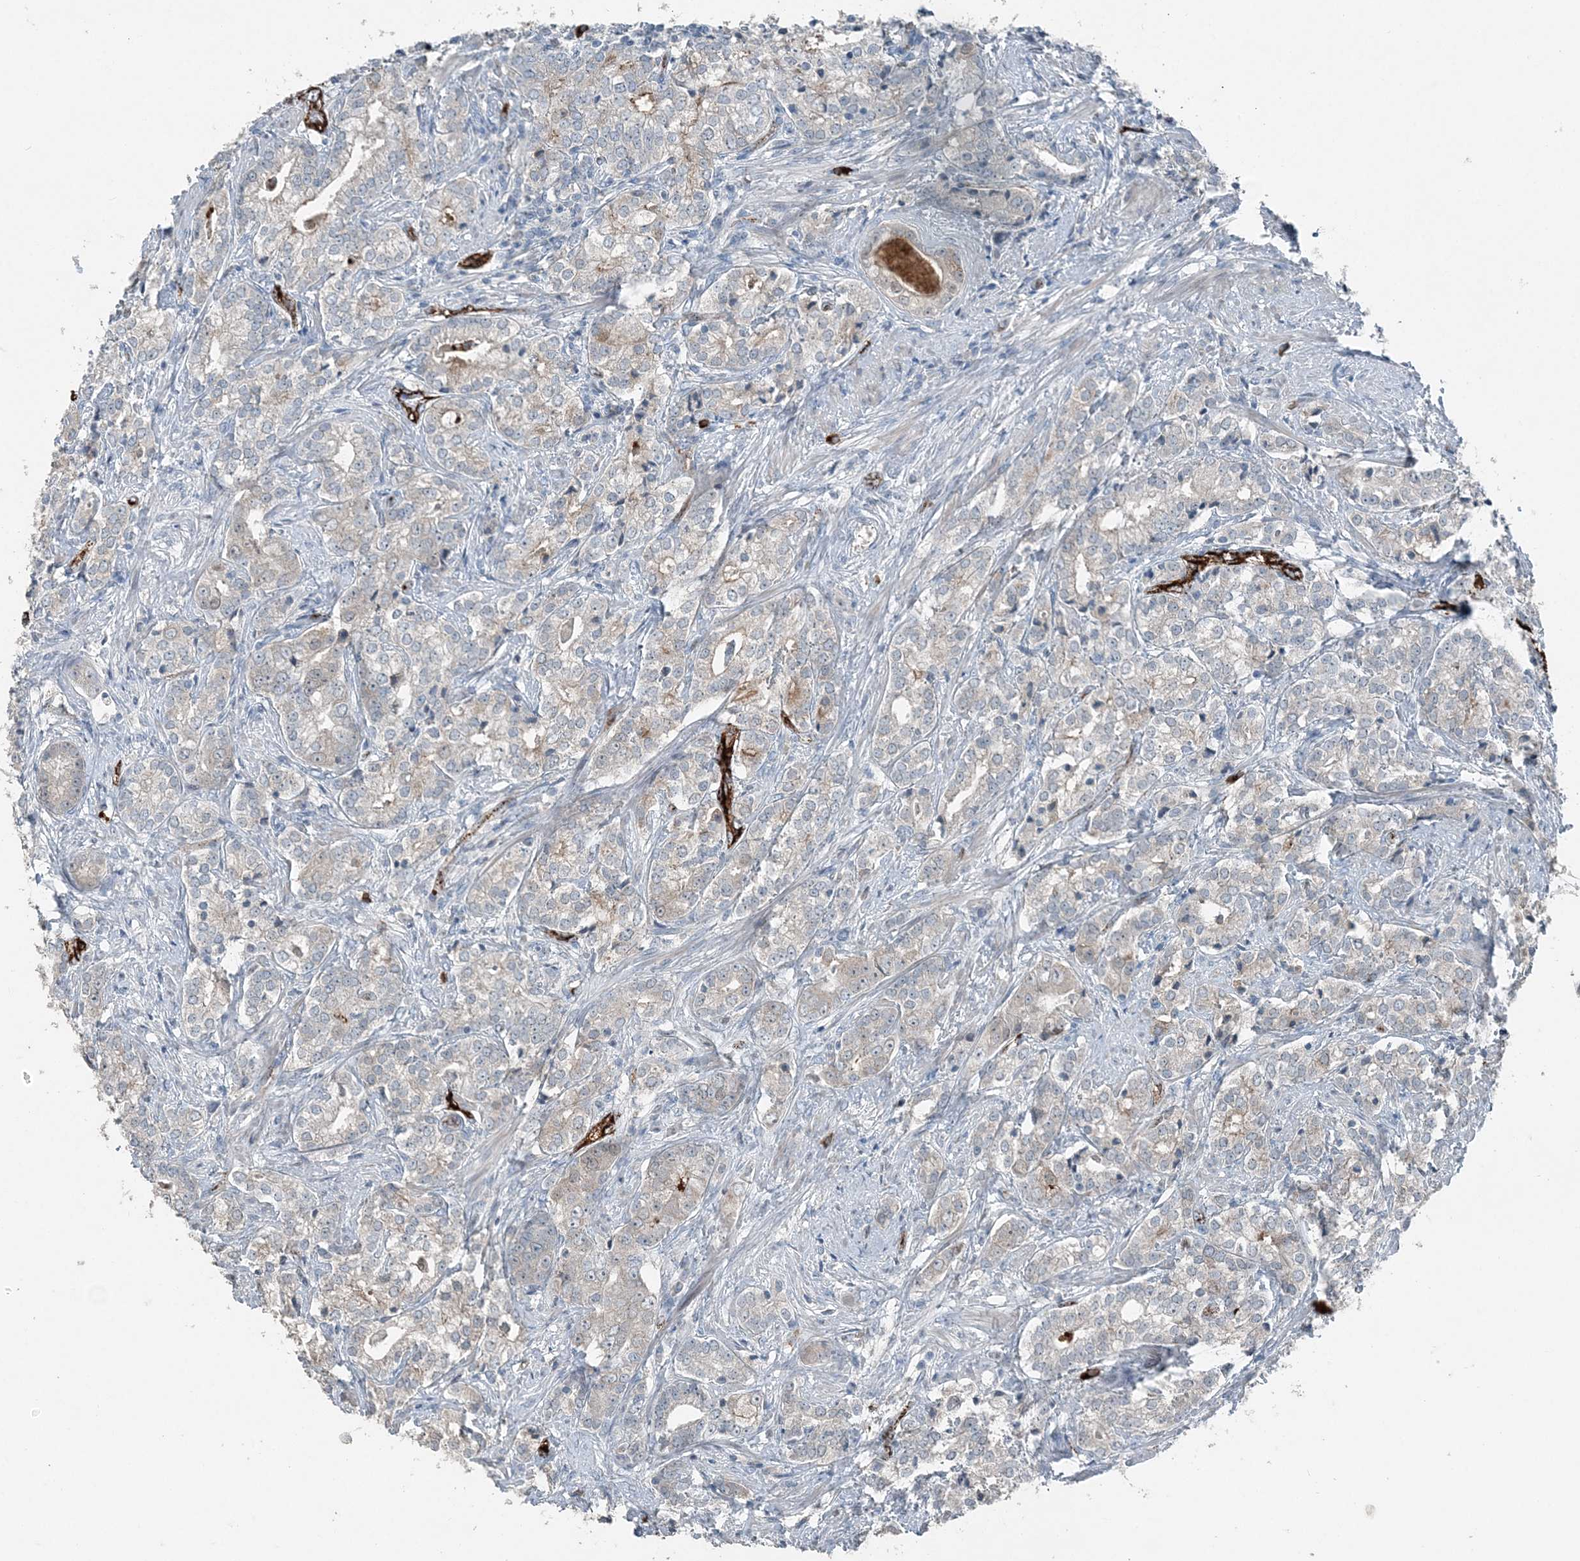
{"staining": {"intensity": "weak", "quantity": "<25%", "location": "cytoplasmic/membranous"}, "tissue": "prostate cancer", "cell_type": "Tumor cells", "image_type": "cancer", "snomed": [{"axis": "morphology", "description": "Adenocarcinoma, High grade"}, {"axis": "topography", "description": "Prostate"}], "caption": "Immunohistochemistry histopathology image of neoplastic tissue: human prostate high-grade adenocarcinoma stained with DAB reveals no significant protein staining in tumor cells.", "gene": "ELOVL7", "patient": {"sex": "male", "age": 69}}